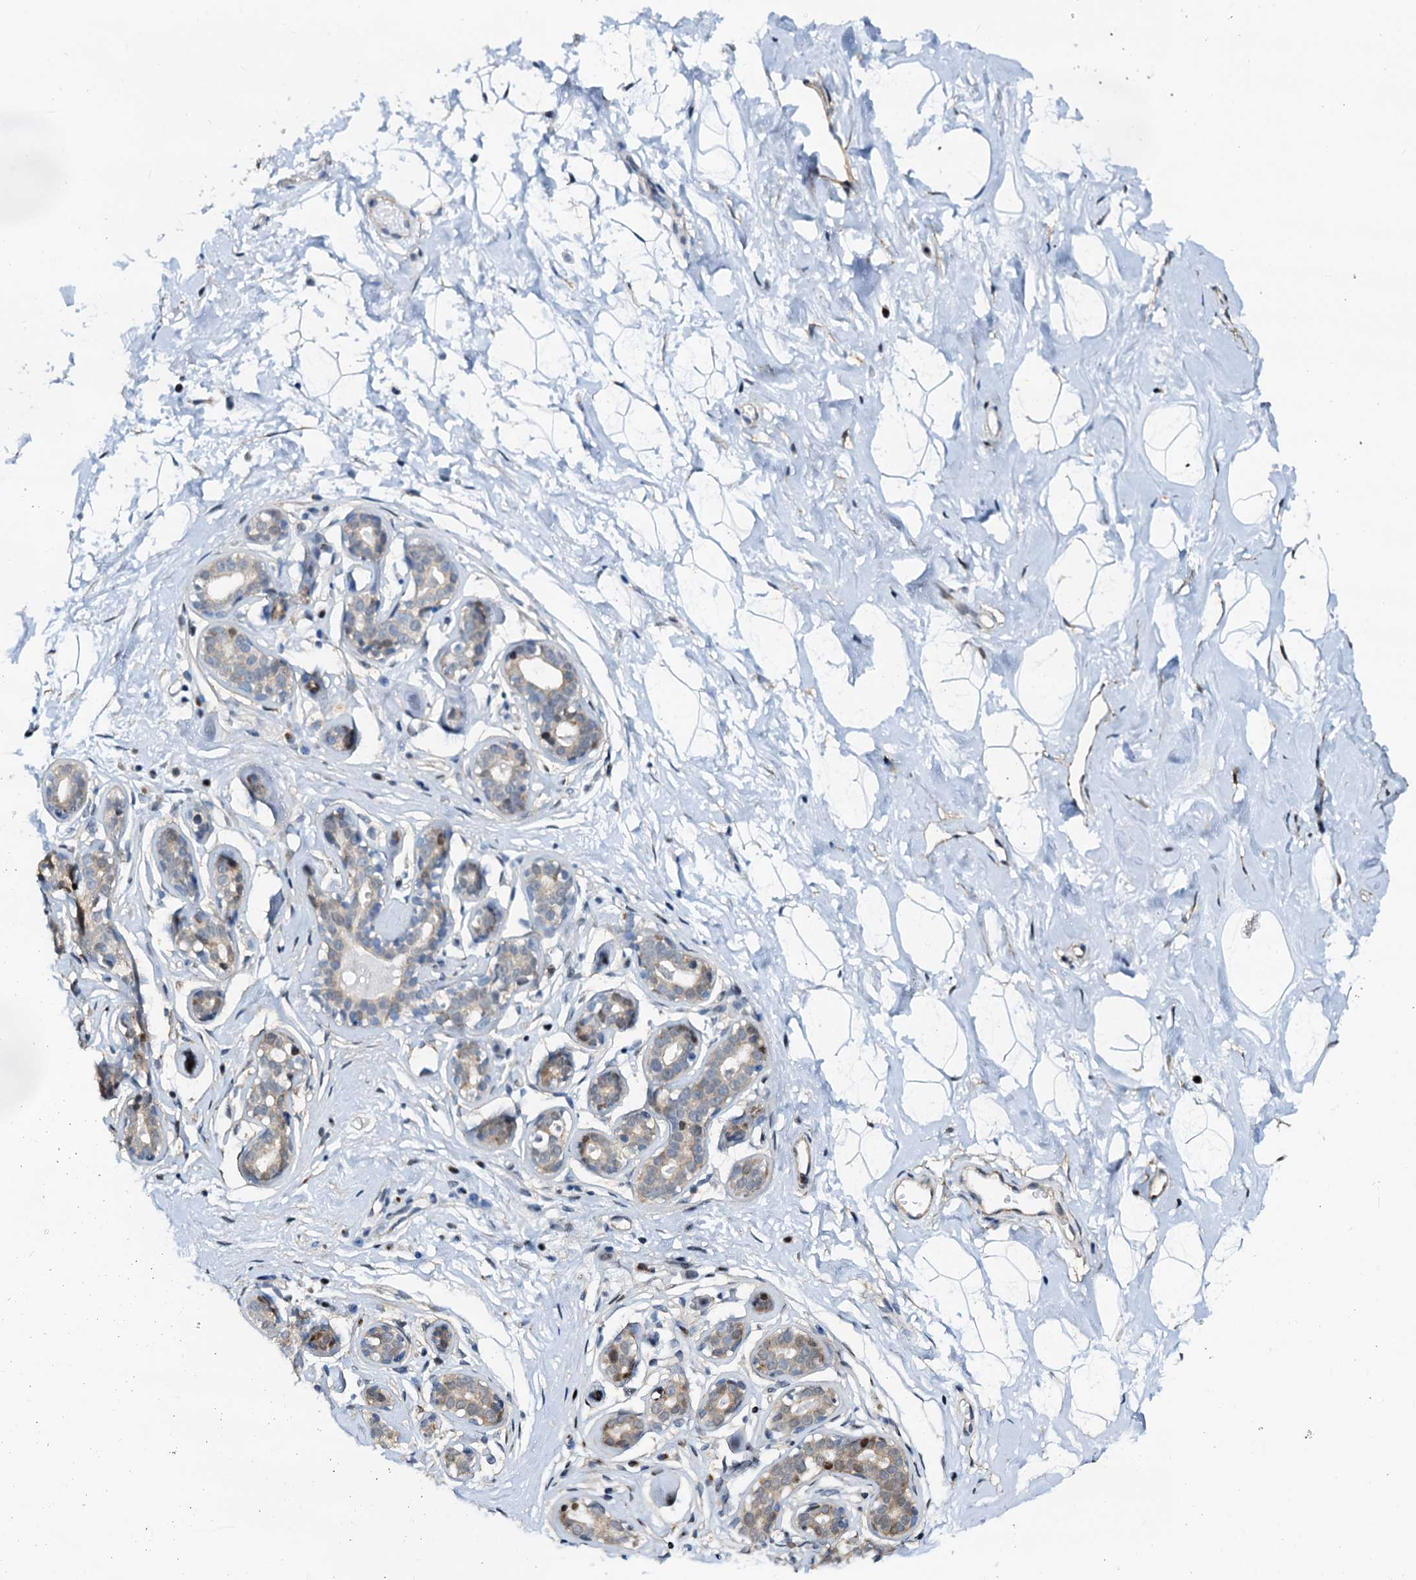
{"staining": {"intensity": "negative", "quantity": "none", "location": "none"}, "tissue": "breast", "cell_type": "Adipocytes", "image_type": "normal", "snomed": [{"axis": "morphology", "description": "Normal tissue, NOS"}, {"axis": "morphology", "description": "Adenoma, NOS"}, {"axis": "topography", "description": "Breast"}], "caption": "An image of breast stained for a protein displays no brown staining in adipocytes.", "gene": "PTGES3", "patient": {"sex": "female", "age": 23}}